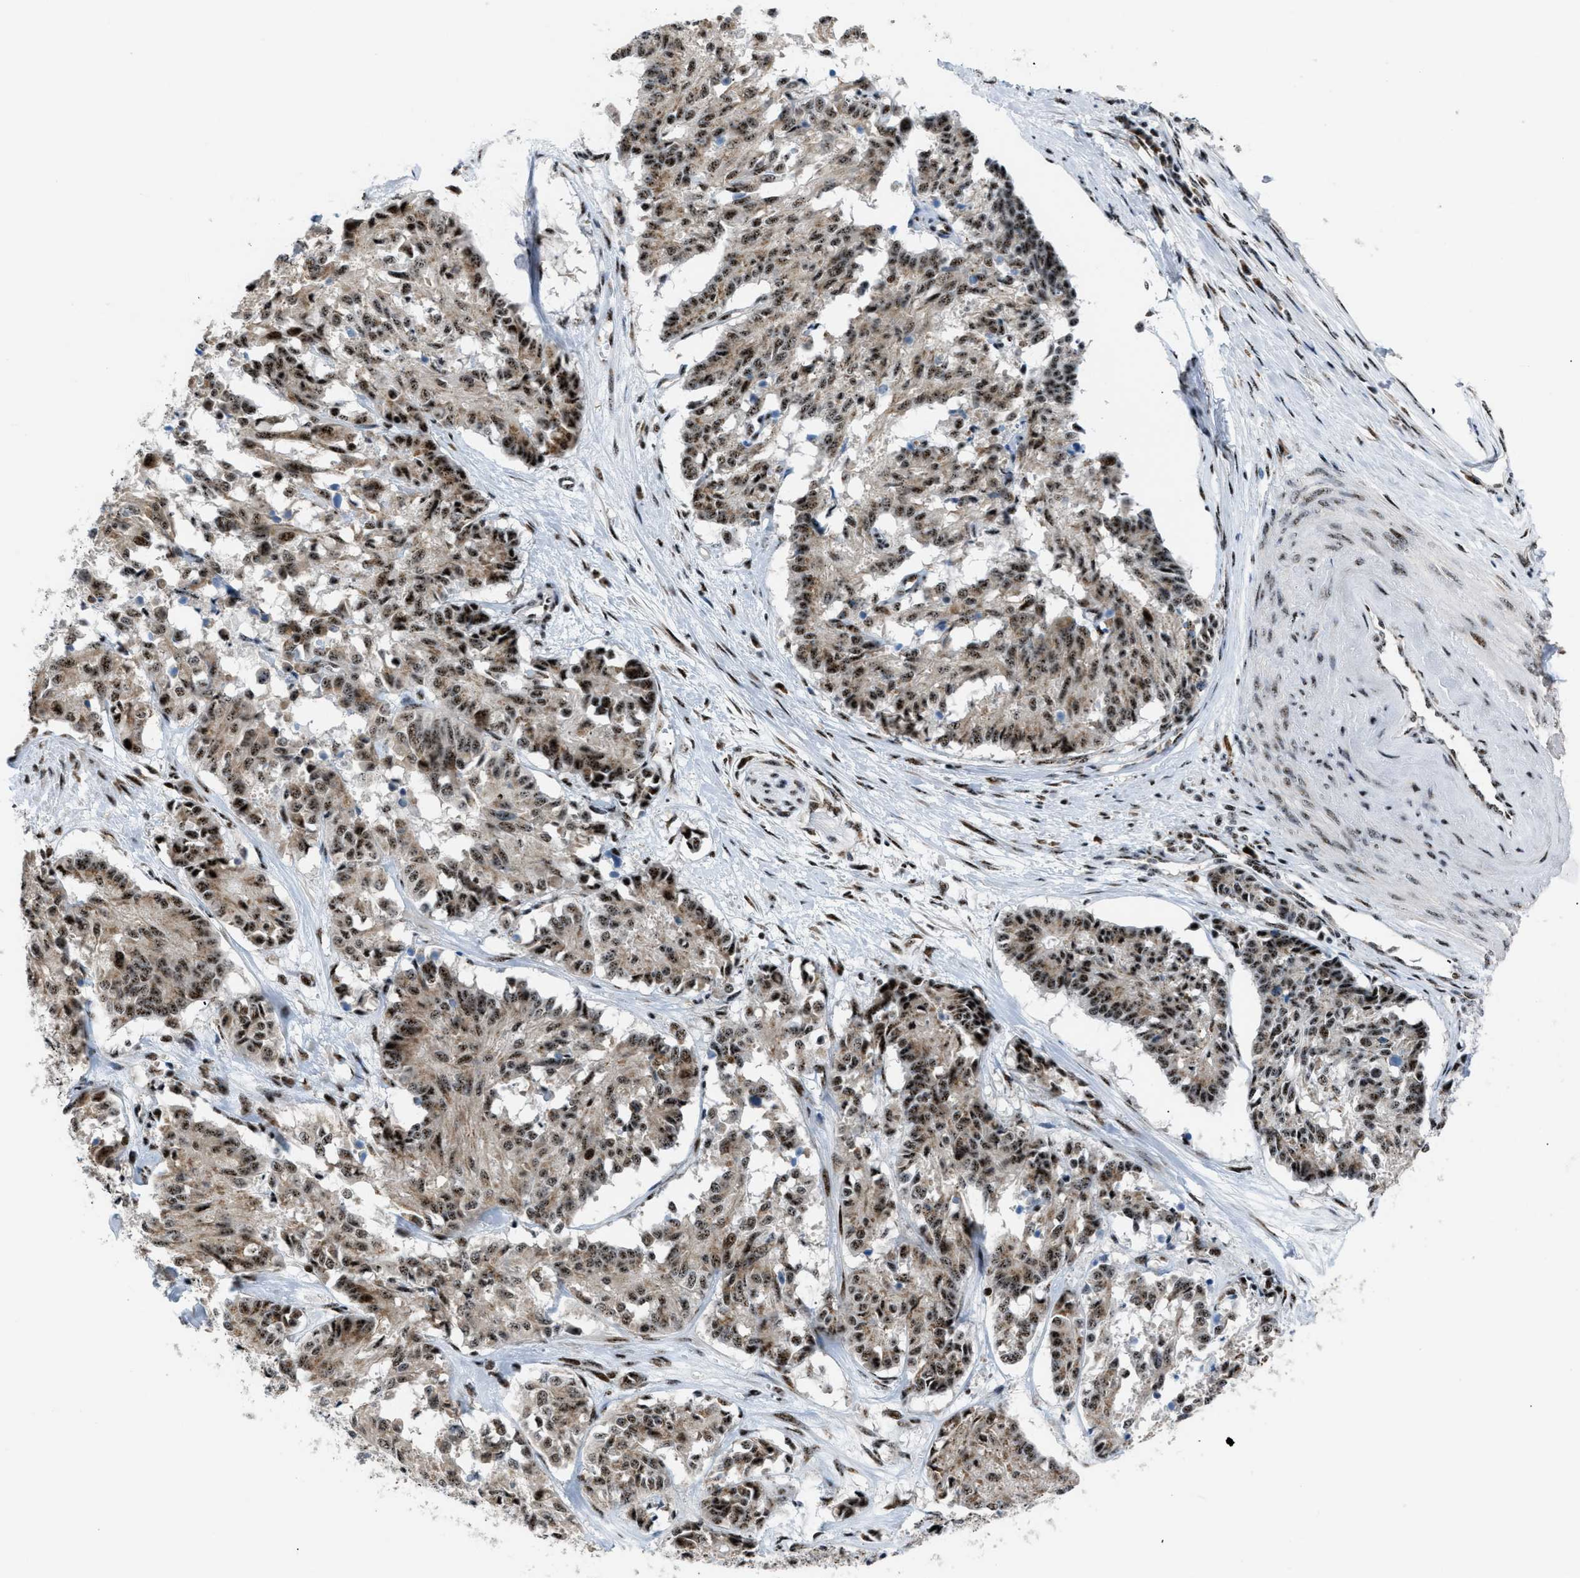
{"staining": {"intensity": "strong", "quantity": ">75%", "location": "cytoplasmic/membranous,nuclear"}, "tissue": "cervical cancer", "cell_type": "Tumor cells", "image_type": "cancer", "snomed": [{"axis": "morphology", "description": "Squamous cell carcinoma, NOS"}, {"axis": "topography", "description": "Cervix"}], "caption": "Immunohistochemistry (DAB (3,3'-diaminobenzidine)) staining of human cervical cancer demonstrates strong cytoplasmic/membranous and nuclear protein positivity in approximately >75% of tumor cells. The staining is performed using DAB brown chromogen to label protein expression. The nuclei are counter-stained blue using hematoxylin.", "gene": "CDR2", "patient": {"sex": "female", "age": 35}}